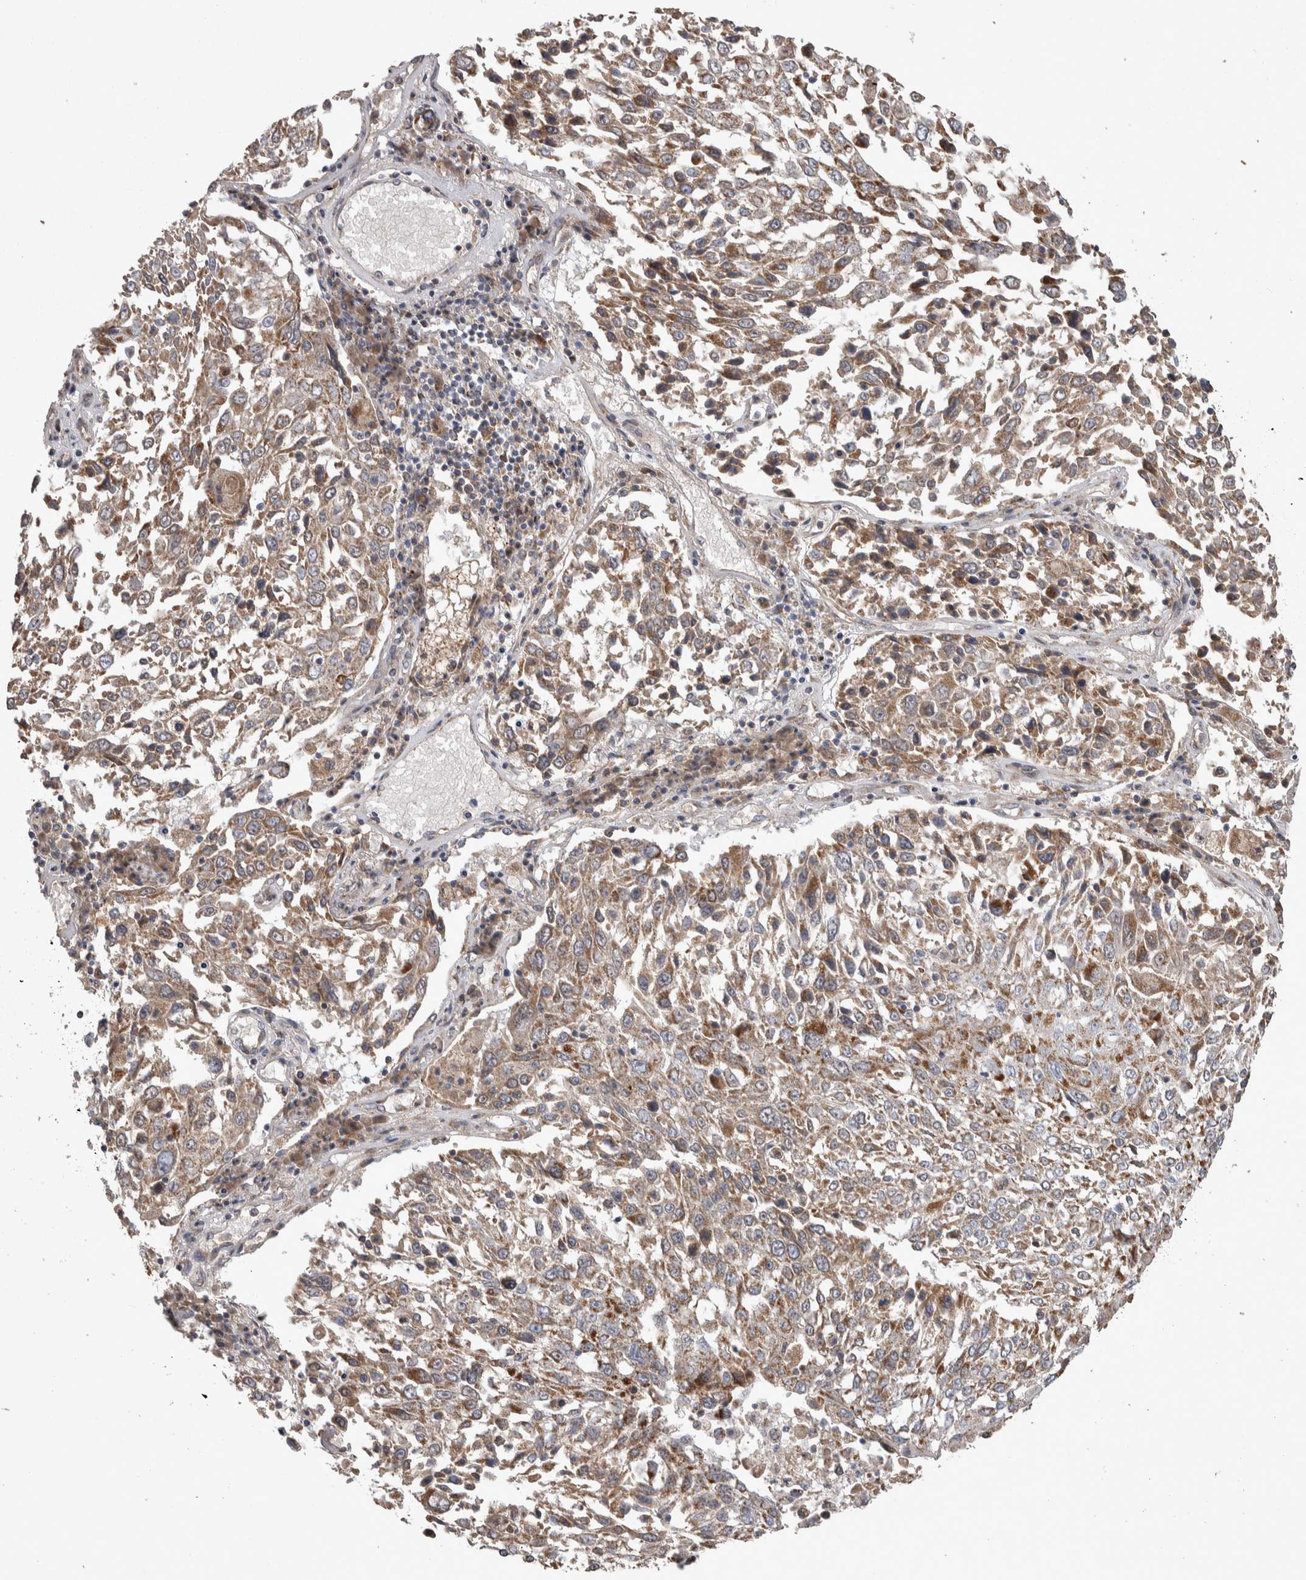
{"staining": {"intensity": "weak", "quantity": ">75%", "location": "cytoplasmic/membranous"}, "tissue": "lung cancer", "cell_type": "Tumor cells", "image_type": "cancer", "snomed": [{"axis": "morphology", "description": "Squamous cell carcinoma, NOS"}, {"axis": "topography", "description": "Lung"}], "caption": "DAB immunohistochemical staining of human squamous cell carcinoma (lung) exhibits weak cytoplasmic/membranous protein expression in about >75% of tumor cells. (IHC, brightfield microscopy, high magnification).", "gene": "SCO1", "patient": {"sex": "male", "age": 65}}